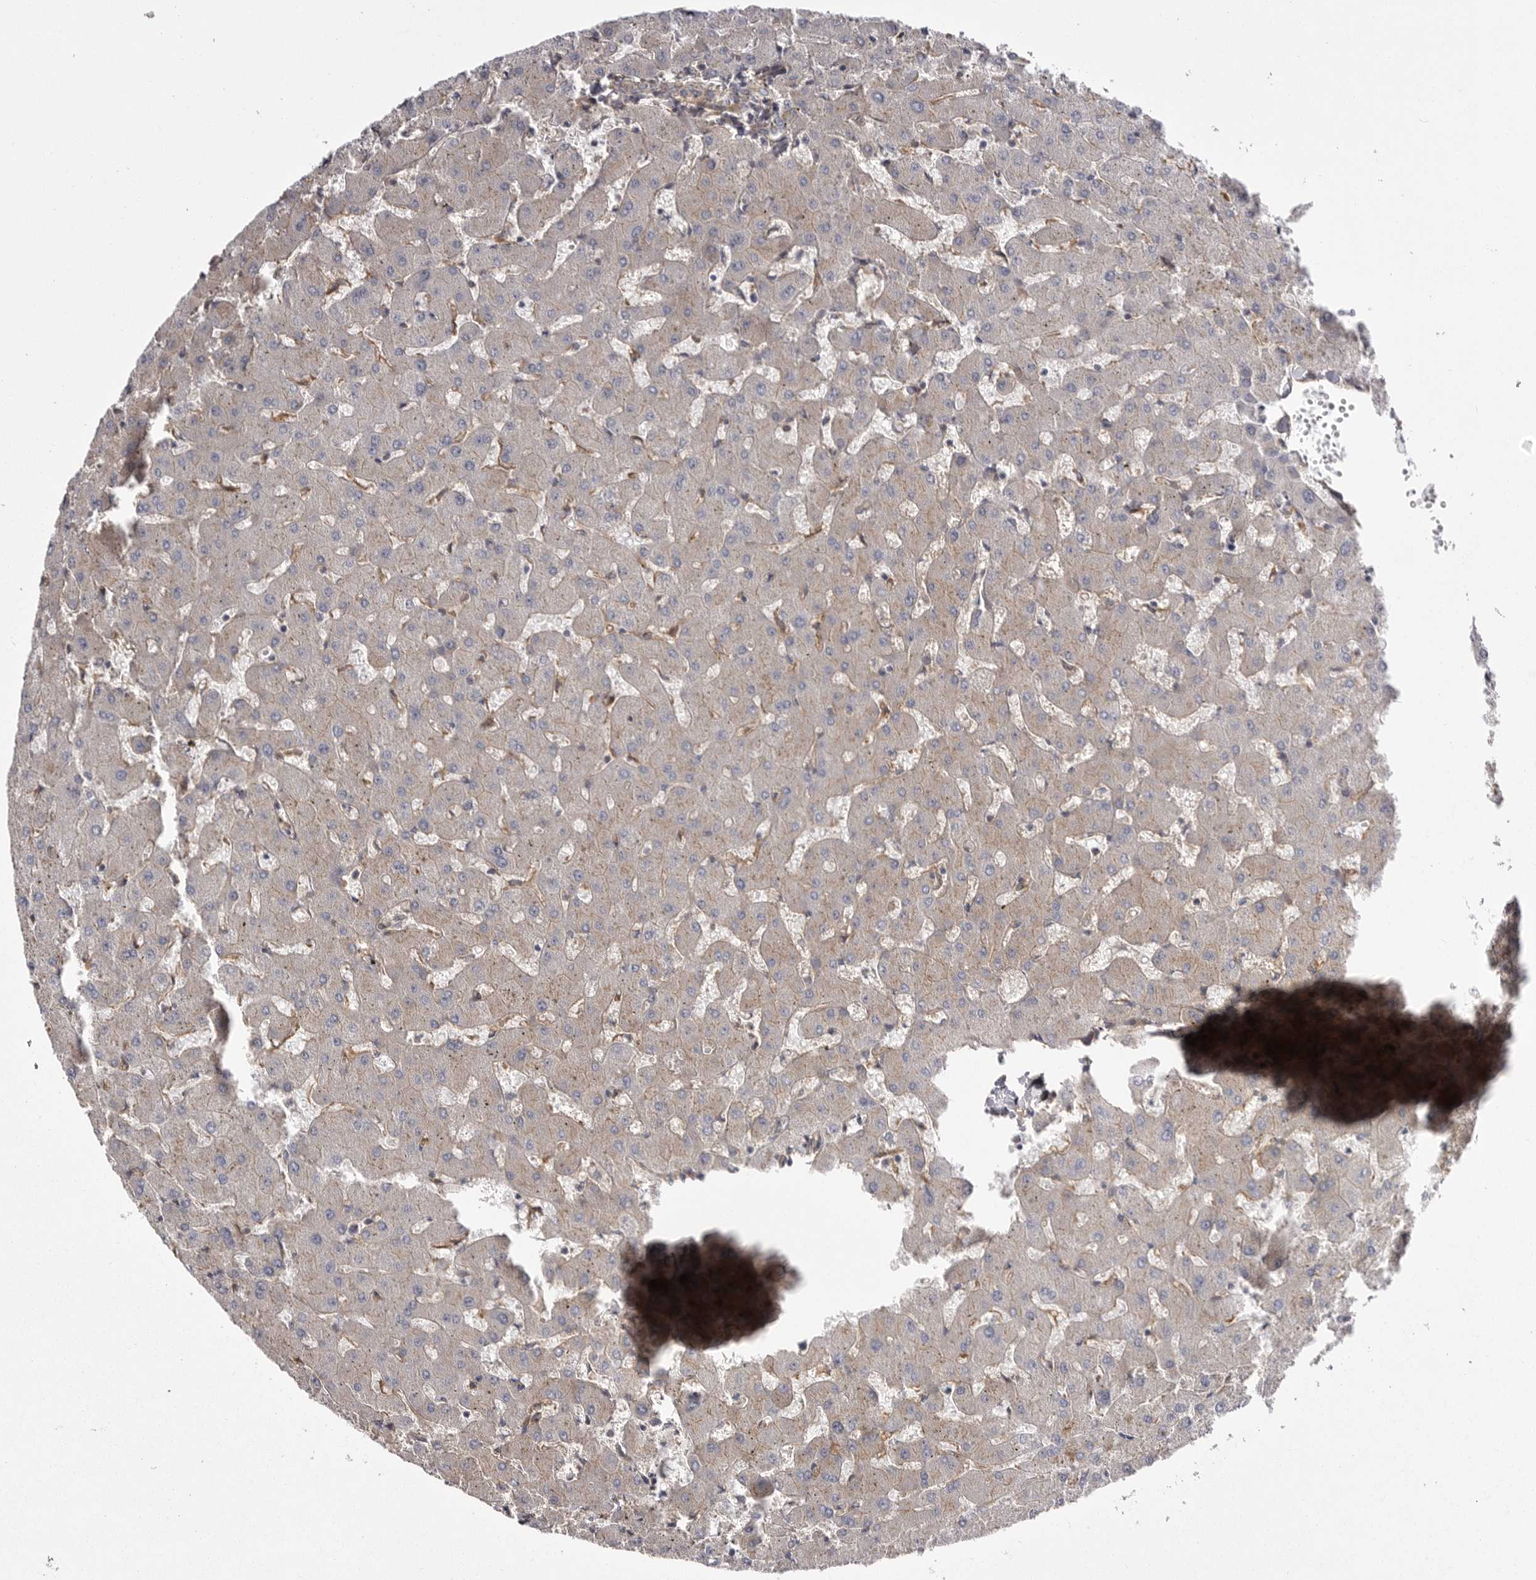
{"staining": {"intensity": "weak", "quantity": "<25%", "location": "cytoplasmic/membranous"}, "tissue": "liver", "cell_type": "Cholangiocytes", "image_type": "normal", "snomed": [{"axis": "morphology", "description": "Normal tissue, NOS"}, {"axis": "topography", "description": "Liver"}], "caption": "Human liver stained for a protein using immunohistochemistry shows no staining in cholangiocytes.", "gene": "OSBPL9", "patient": {"sex": "female", "age": 63}}